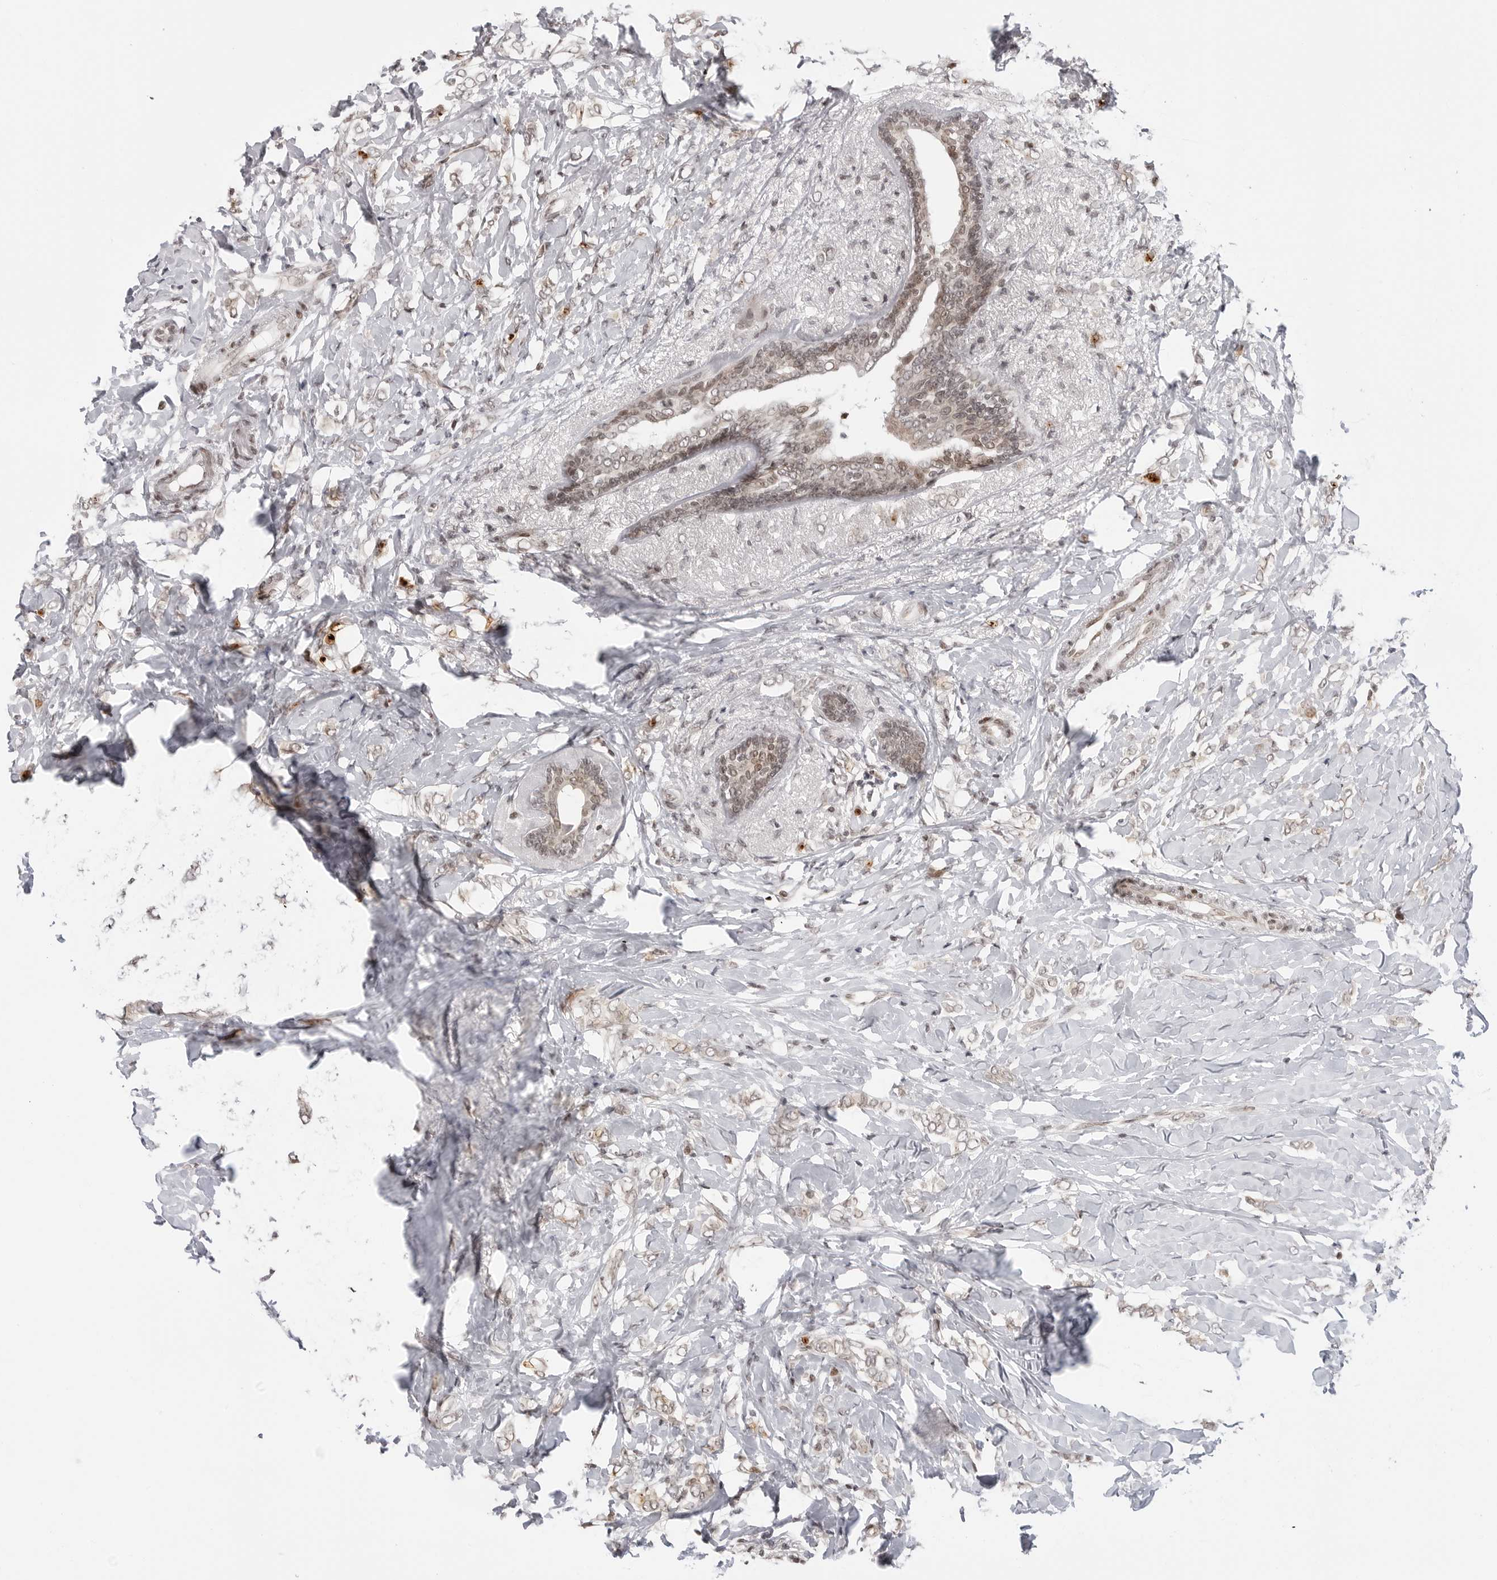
{"staining": {"intensity": "weak", "quantity": "25%-75%", "location": "cytoplasmic/membranous,nuclear"}, "tissue": "breast cancer", "cell_type": "Tumor cells", "image_type": "cancer", "snomed": [{"axis": "morphology", "description": "Normal tissue, NOS"}, {"axis": "morphology", "description": "Lobular carcinoma"}, {"axis": "topography", "description": "Breast"}], "caption": "Breast cancer tissue shows weak cytoplasmic/membranous and nuclear staining in about 25%-75% of tumor cells, visualized by immunohistochemistry.", "gene": "C8orf33", "patient": {"sex": "female", "age": 47}}